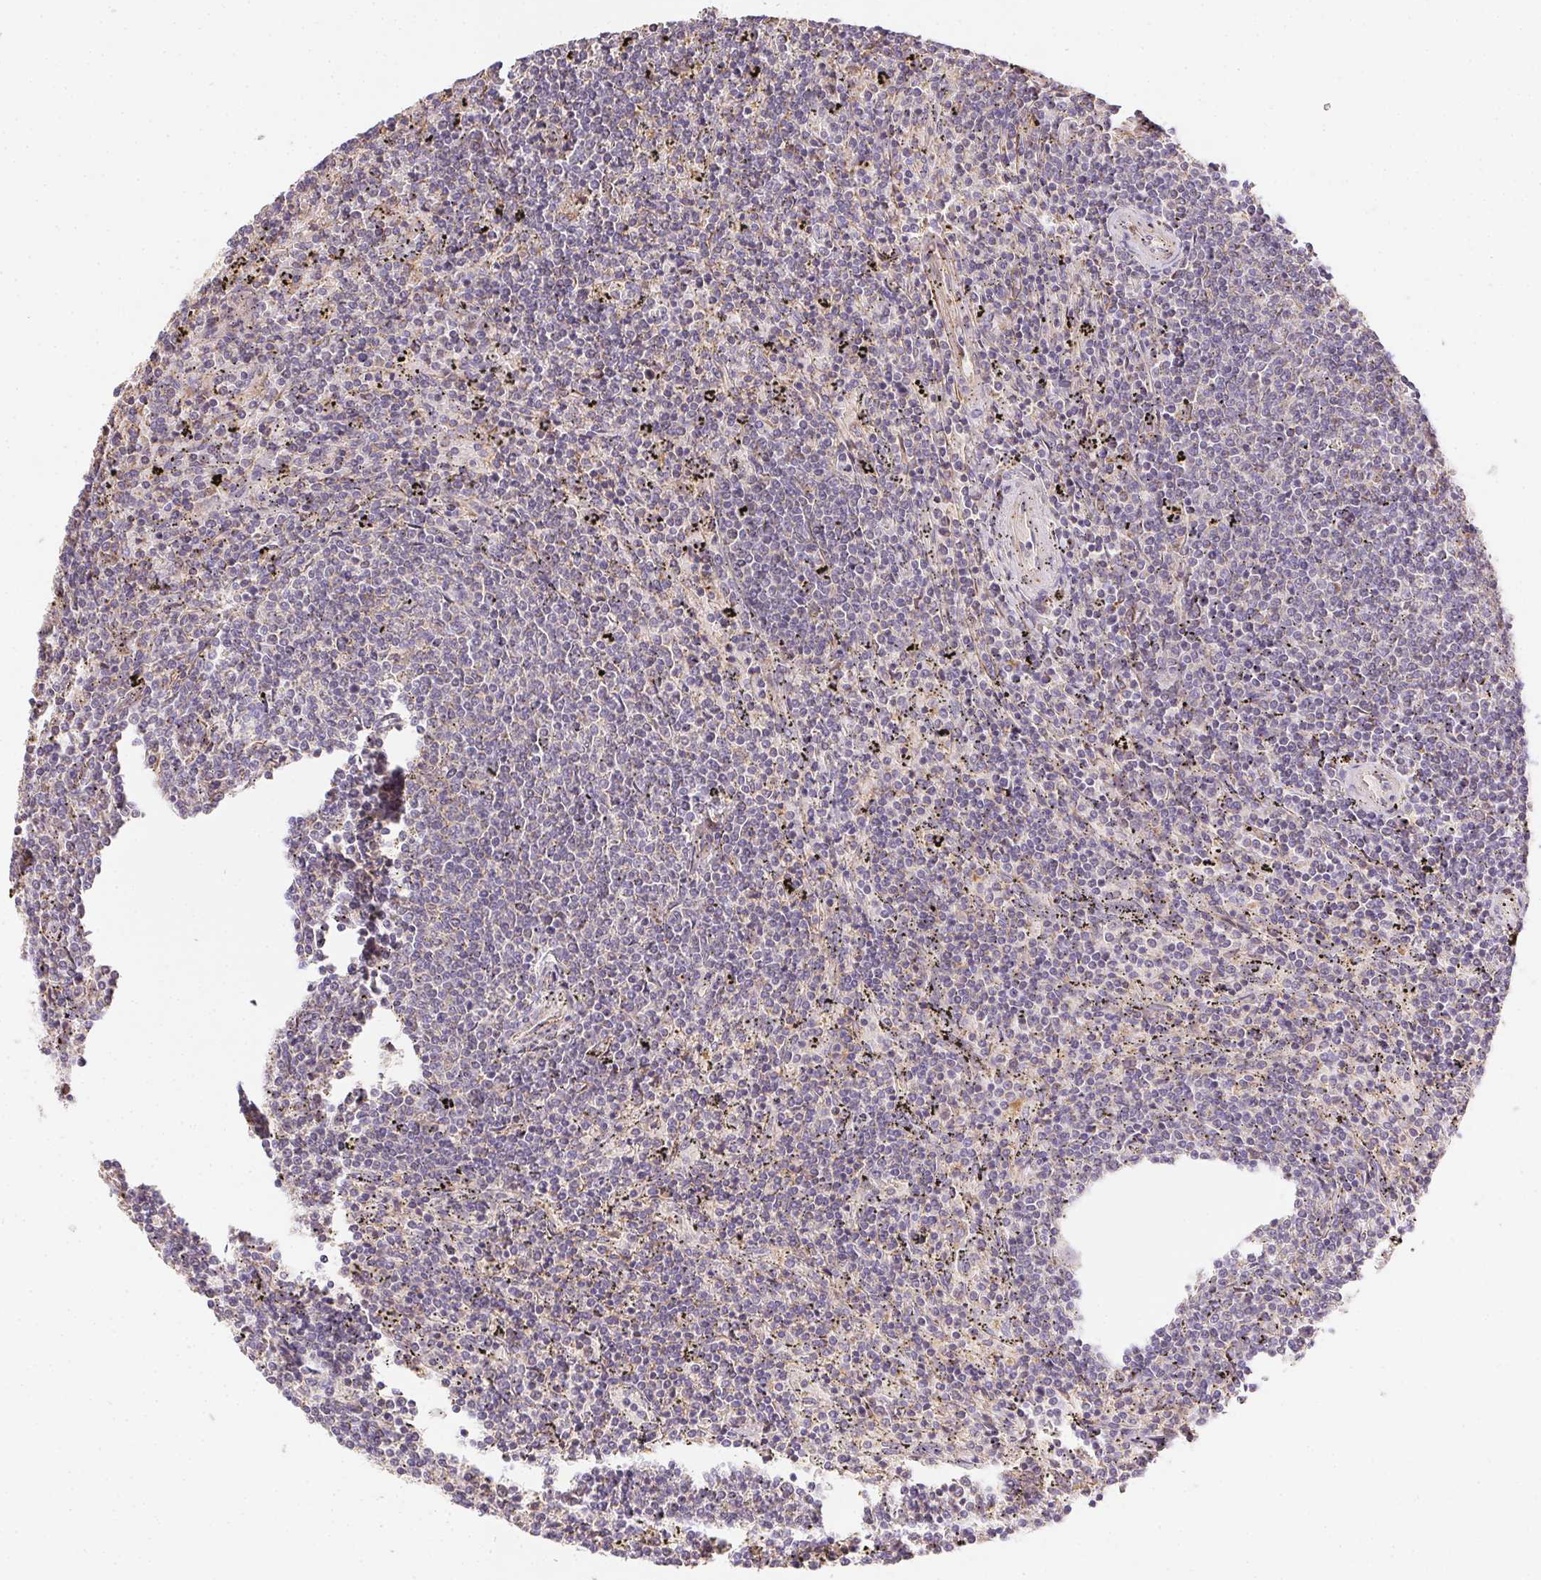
{"staining": {"intensity": "negative", "quantity": "none", "location": "none"}, "tissue": "lymphoma", "cell_type": "Tumor cells", "image_type": "cancer", "snomed": [{"axis": "morphology", "description": "Malignant lymphoma, non-Hodgkin's type, Low grade"}, {"axis": "topography", "description": "Spleen"}], "caption": "The photomicrograph displays no staining of tumor cells in lymphoma.", "gene": "REV3L", "patient": {"sex": "female", "age": 50}}